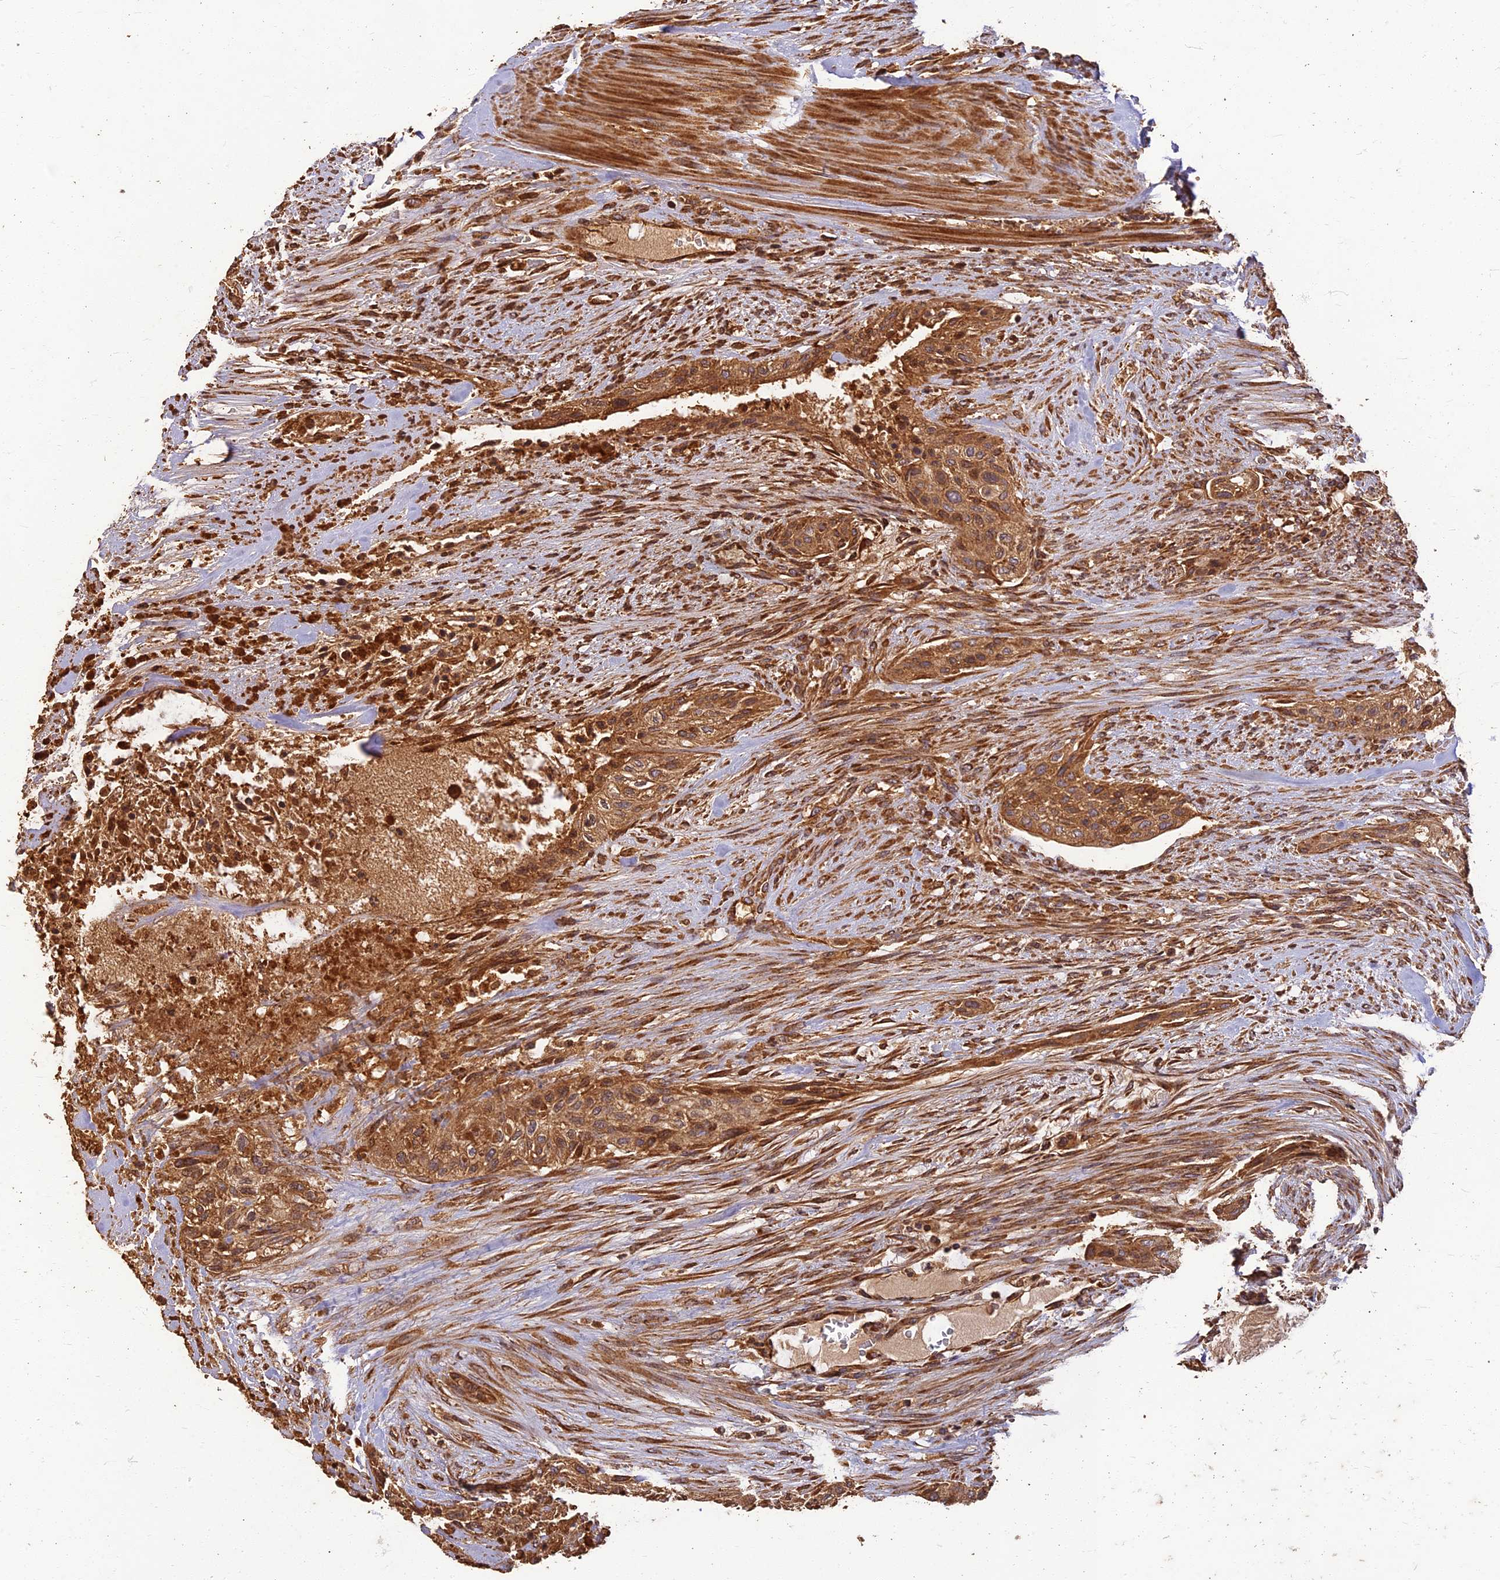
{"staining": {"intensity": "moderate", "quantity": ">75%", "location": "cytoplasmic/membranous"}, "tissue": "urothelial cancer", "cell_type": "Tumor cells", "image_type": "cancer", "snomed": [{"axis": "morphology", "description": "Urothelial carcinoma, High grade"}, {"axis": "topography", "description": "Urinary bladder"}], "caption": "High-power microscopy captured an immunohistochemistry (IHC) photomicrograph of urothelial carcinoma (high-grade), revealing moderate cytoplasmic/membranous expression in approximately >75% of tumor cells.", "gene": "CORO1C", "patient": {"sex": "male", "age": 35}}